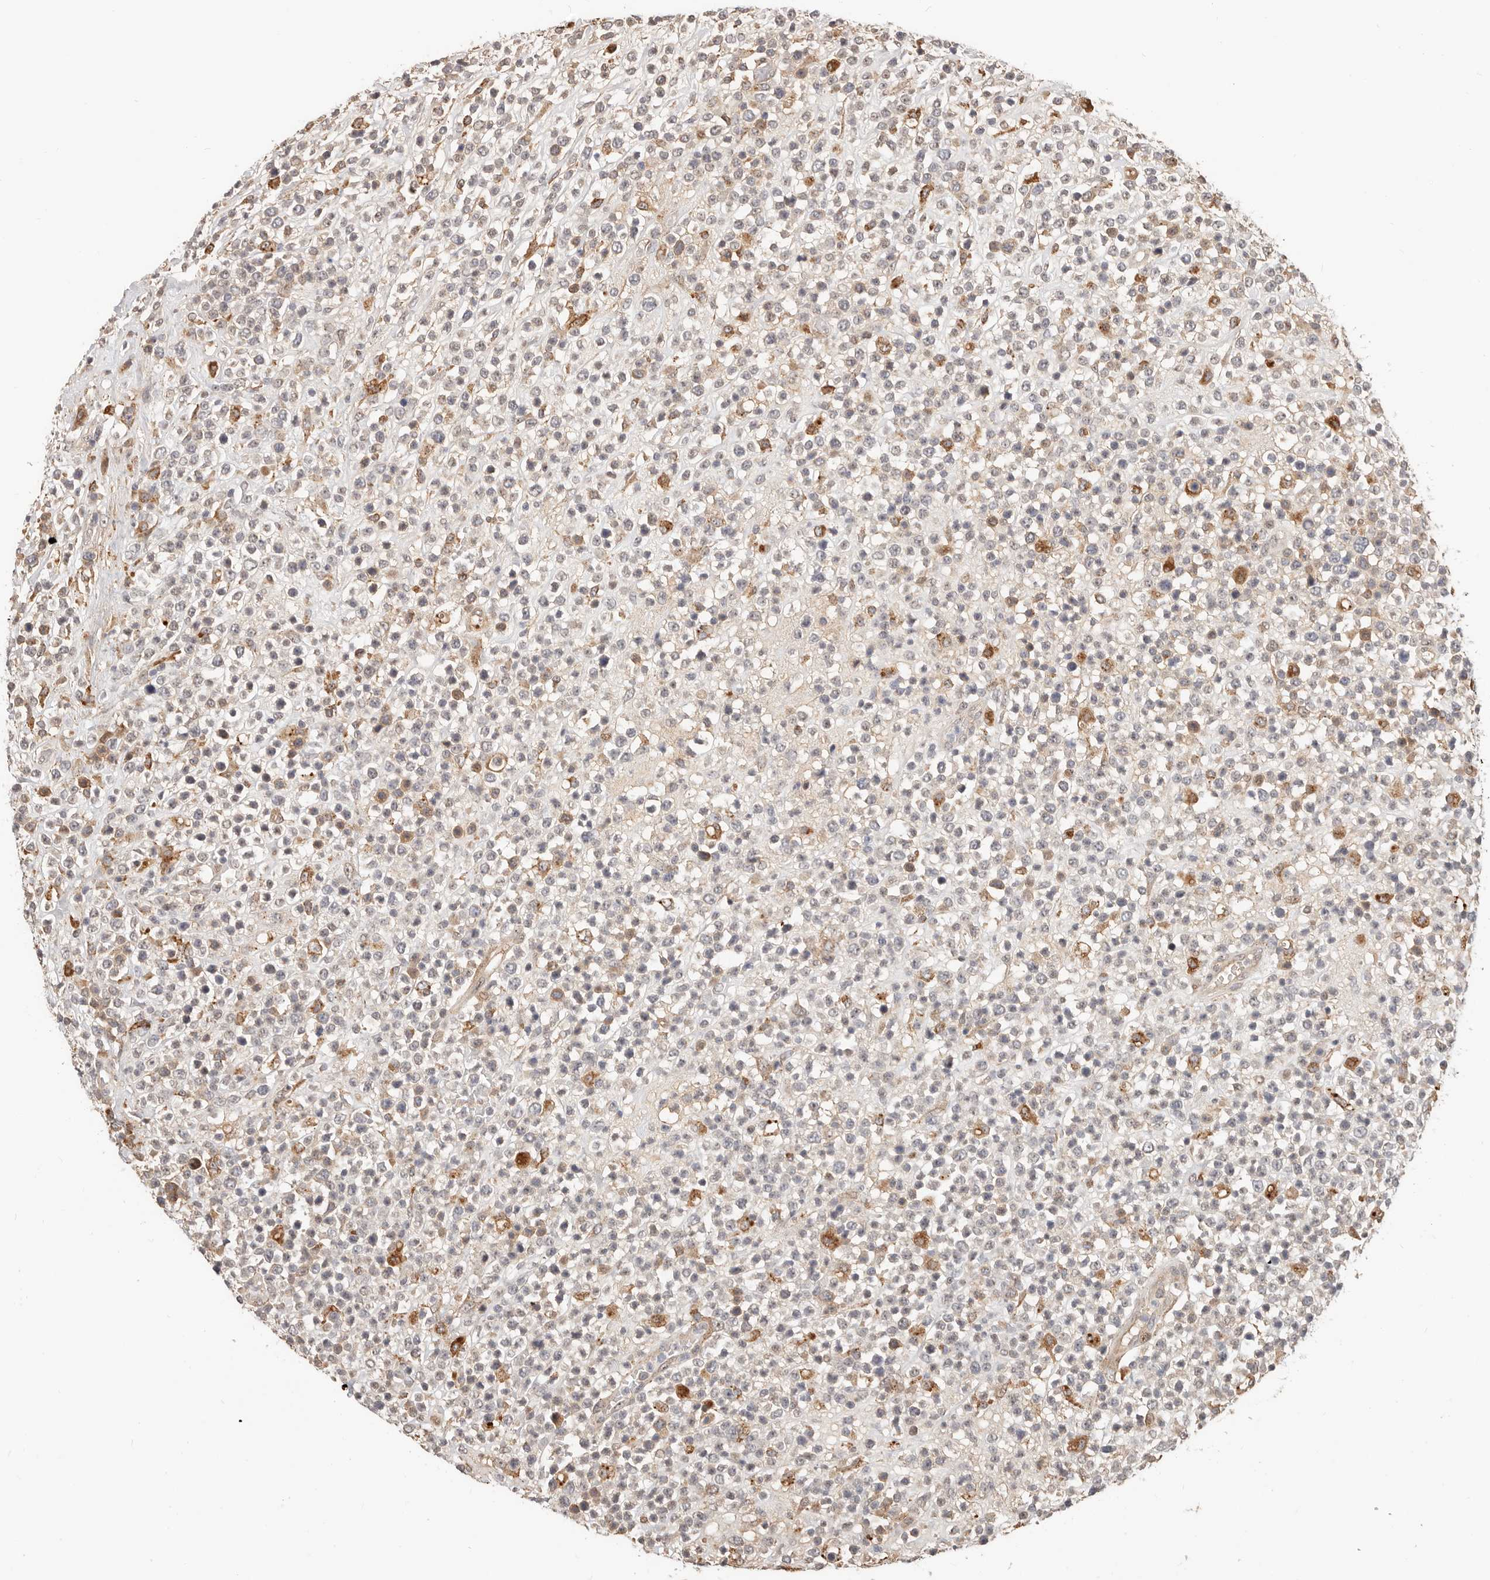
{"staining": {"intensity": "negative", "quantity": "none", "location": "none"}, "tissue": "lymphoma", "cell_type": "Tumor cells", "image_type": "cancer", "snomed": [{"axis": "morphology", "description": "Malignant lymphoma, non-Hodgkin's type, High grade"}, {"axis": "topography", "description": "Colon"}], "caption": "Malignant lymphoma, non-Hodgkin's type (high-grade) was stained to show a protein in brown. There is no significant positivity in tumor cells.", "gene": "ZRANB1", "patient": {"sex": "female", "age": 53}}